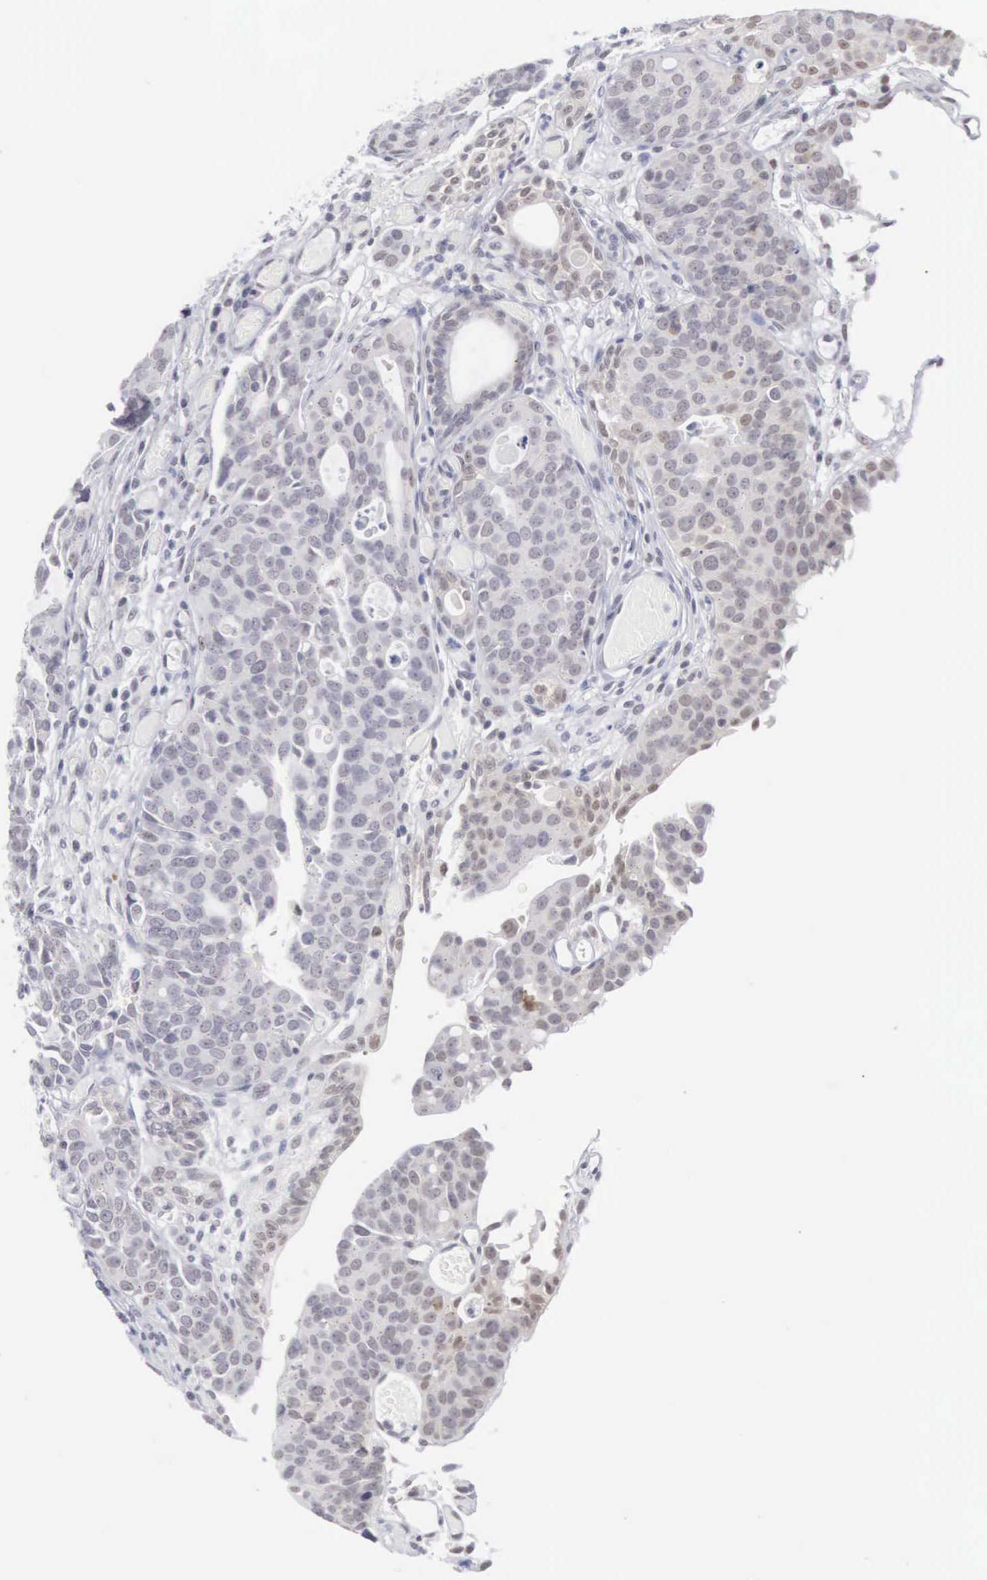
{"staining": {"intensity": "weak", "quantity": "<25%", "location": "nuclear"}, "tissue": "urothelial cancer", "cell_type": "Tumor cells", "image_type": "cancer", "snomed": [{"axis": "morphology", "description": "Urothelial carcinoma, High grade"}, {"axis": "topography", "description": "Urinary bladder"}], "caption": "High-grade urothelial carcinoma stained for a protein using IHC demonstrates no positivity tumor cells.", "gene": "MNAT1", "patient": {"sex": "male", "age": 78}}